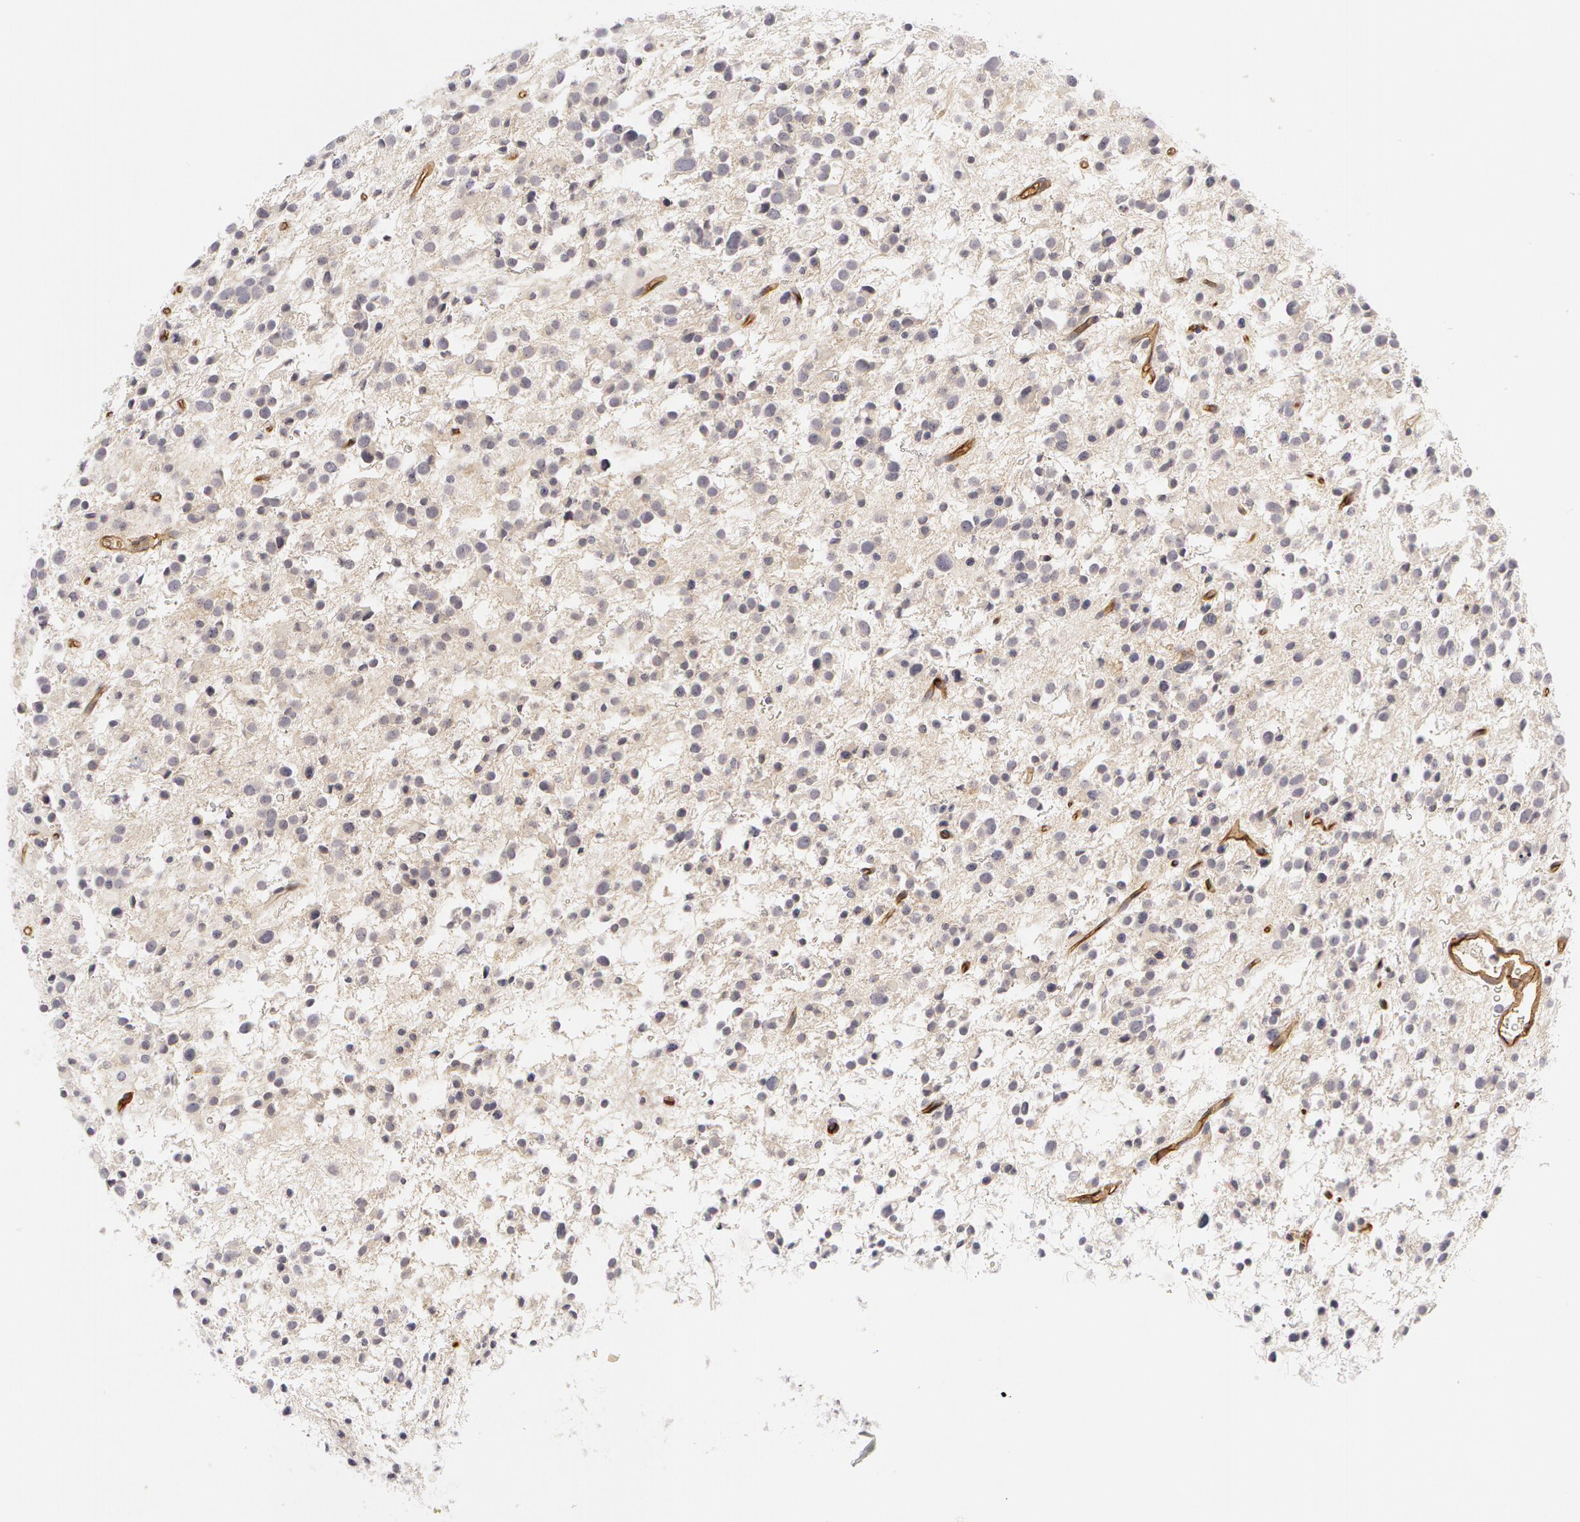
{"staining": {"intensity": "weak", "quantity": "25%-75%", "location": "cytoplasmic/membranous"}, "tissue": "glioma", "cell_type": "Tumor cells", "image_type": "cancer", "snomed": [{"axis": "morphology", "description": "Glioma, malignant, Low grade"}, {"axis": "topography", "description": "Brain"}], "caption": "The micrograph reveals staining of glioma, revealing weak cytoplasmic/membranous protein positivity (brown color) within tumor cells. The protein is stained brown, and the nuclei are stained in blue (DAB (3,3'-diaminobenzidine) IHC with brightfield microscopy, high magnification).", "gene": "ABCB1", "patient": {"sex": "female", "age": 36}}